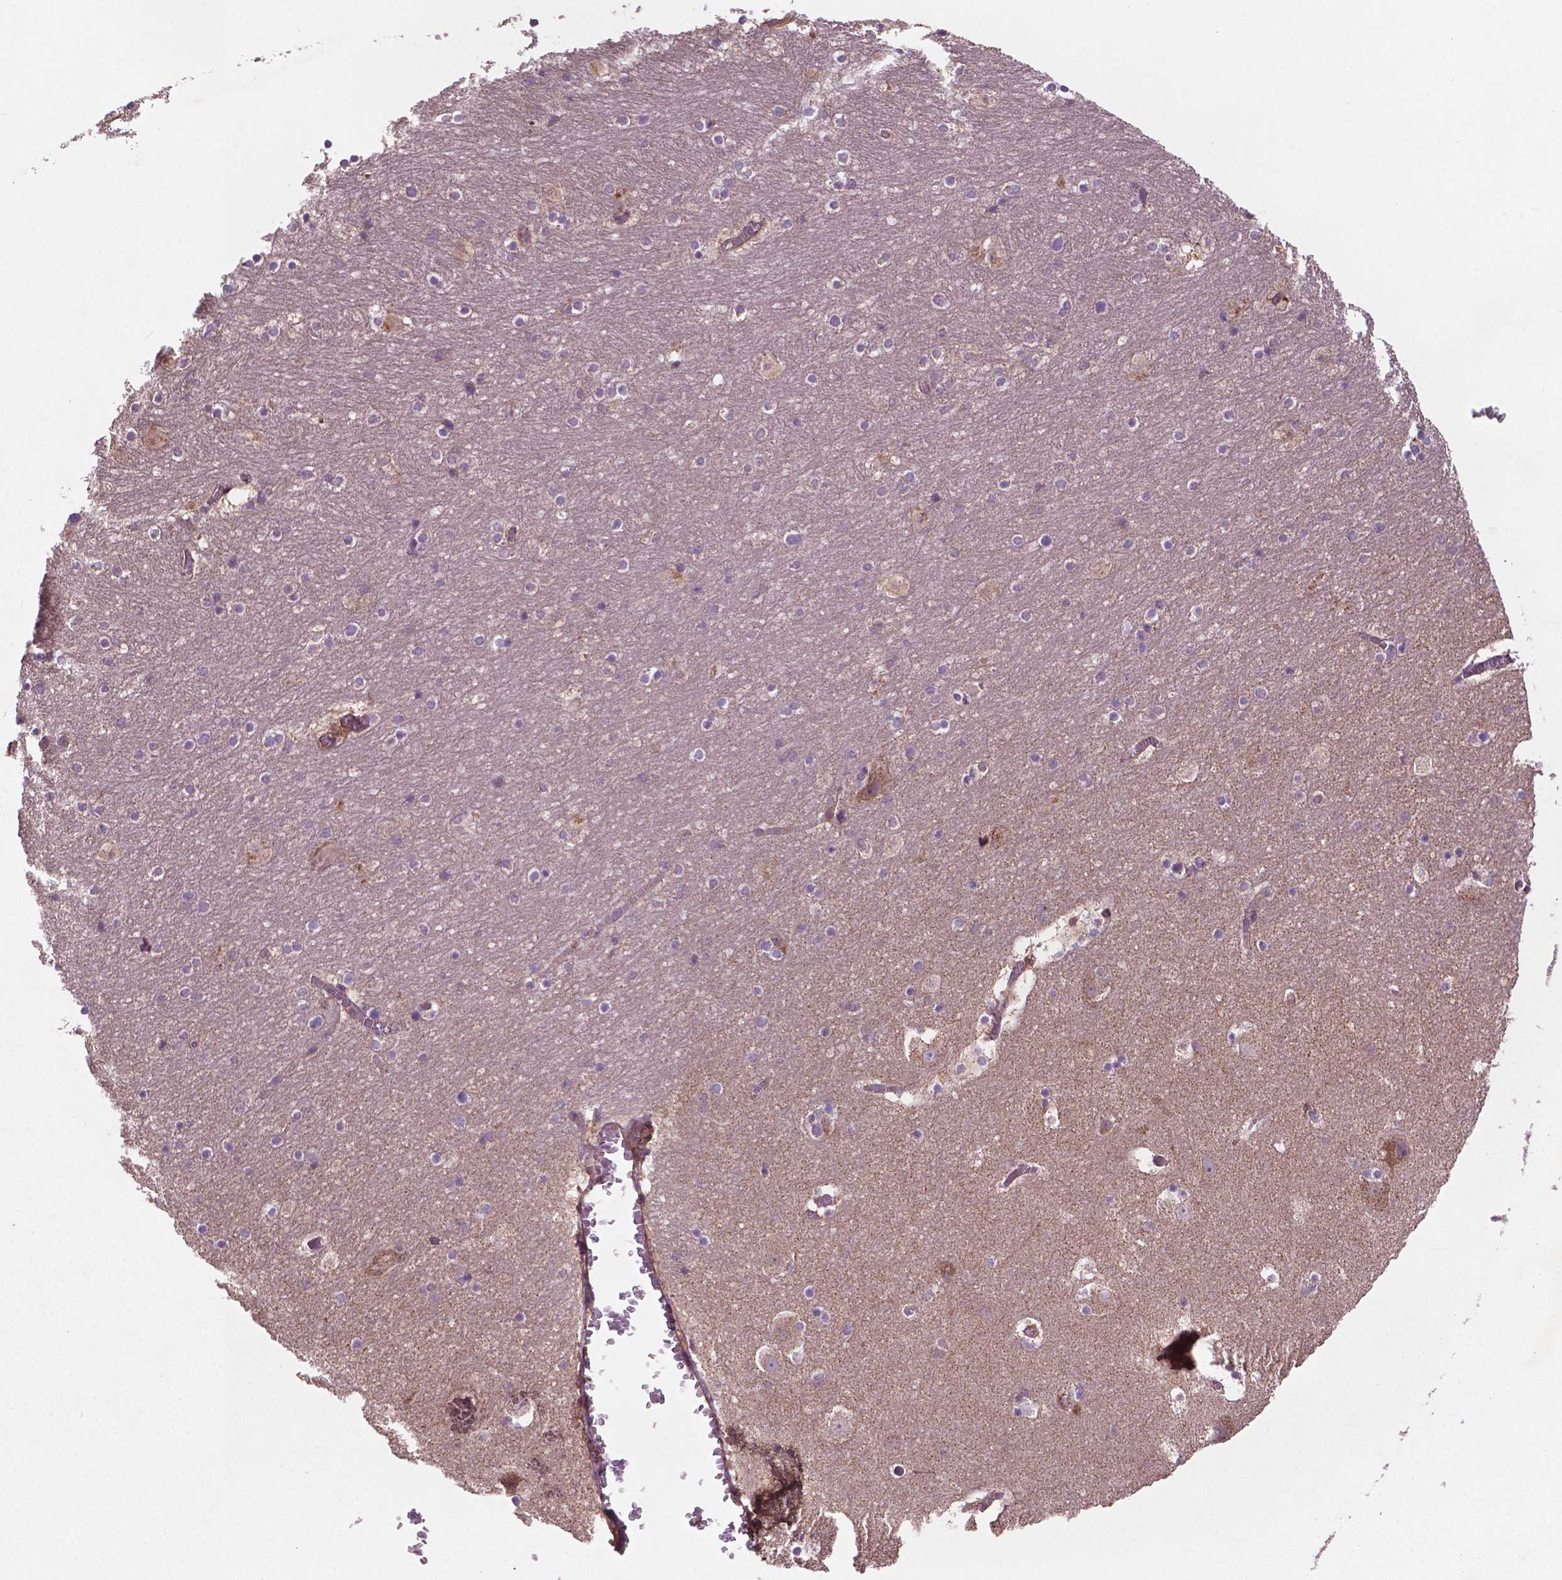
{"staining": {"intensity": "negative", "quantity": "none", "location": "none"}, "tissue": "hippocampus", "cell_type": "Glial cells", "image_type": "normal", "snomed": [{"axis": "morphology", "description": "Normal tissue, NOS"}, {"axis": "topography", "description": "Hippocampus"}], "caption": "Immunohistochemistry (IHC) image of unremarkable hippocampus: human hippocampus stained with DAB (3,3'-diaminobenzidine) exhibits no significant protein positivity in glial cells. (Immunohistochemistry (IHC), brightfield microscopy, high magnification).", "gene": "GJA9", "patient": {"sex": "male", "age": 45}}